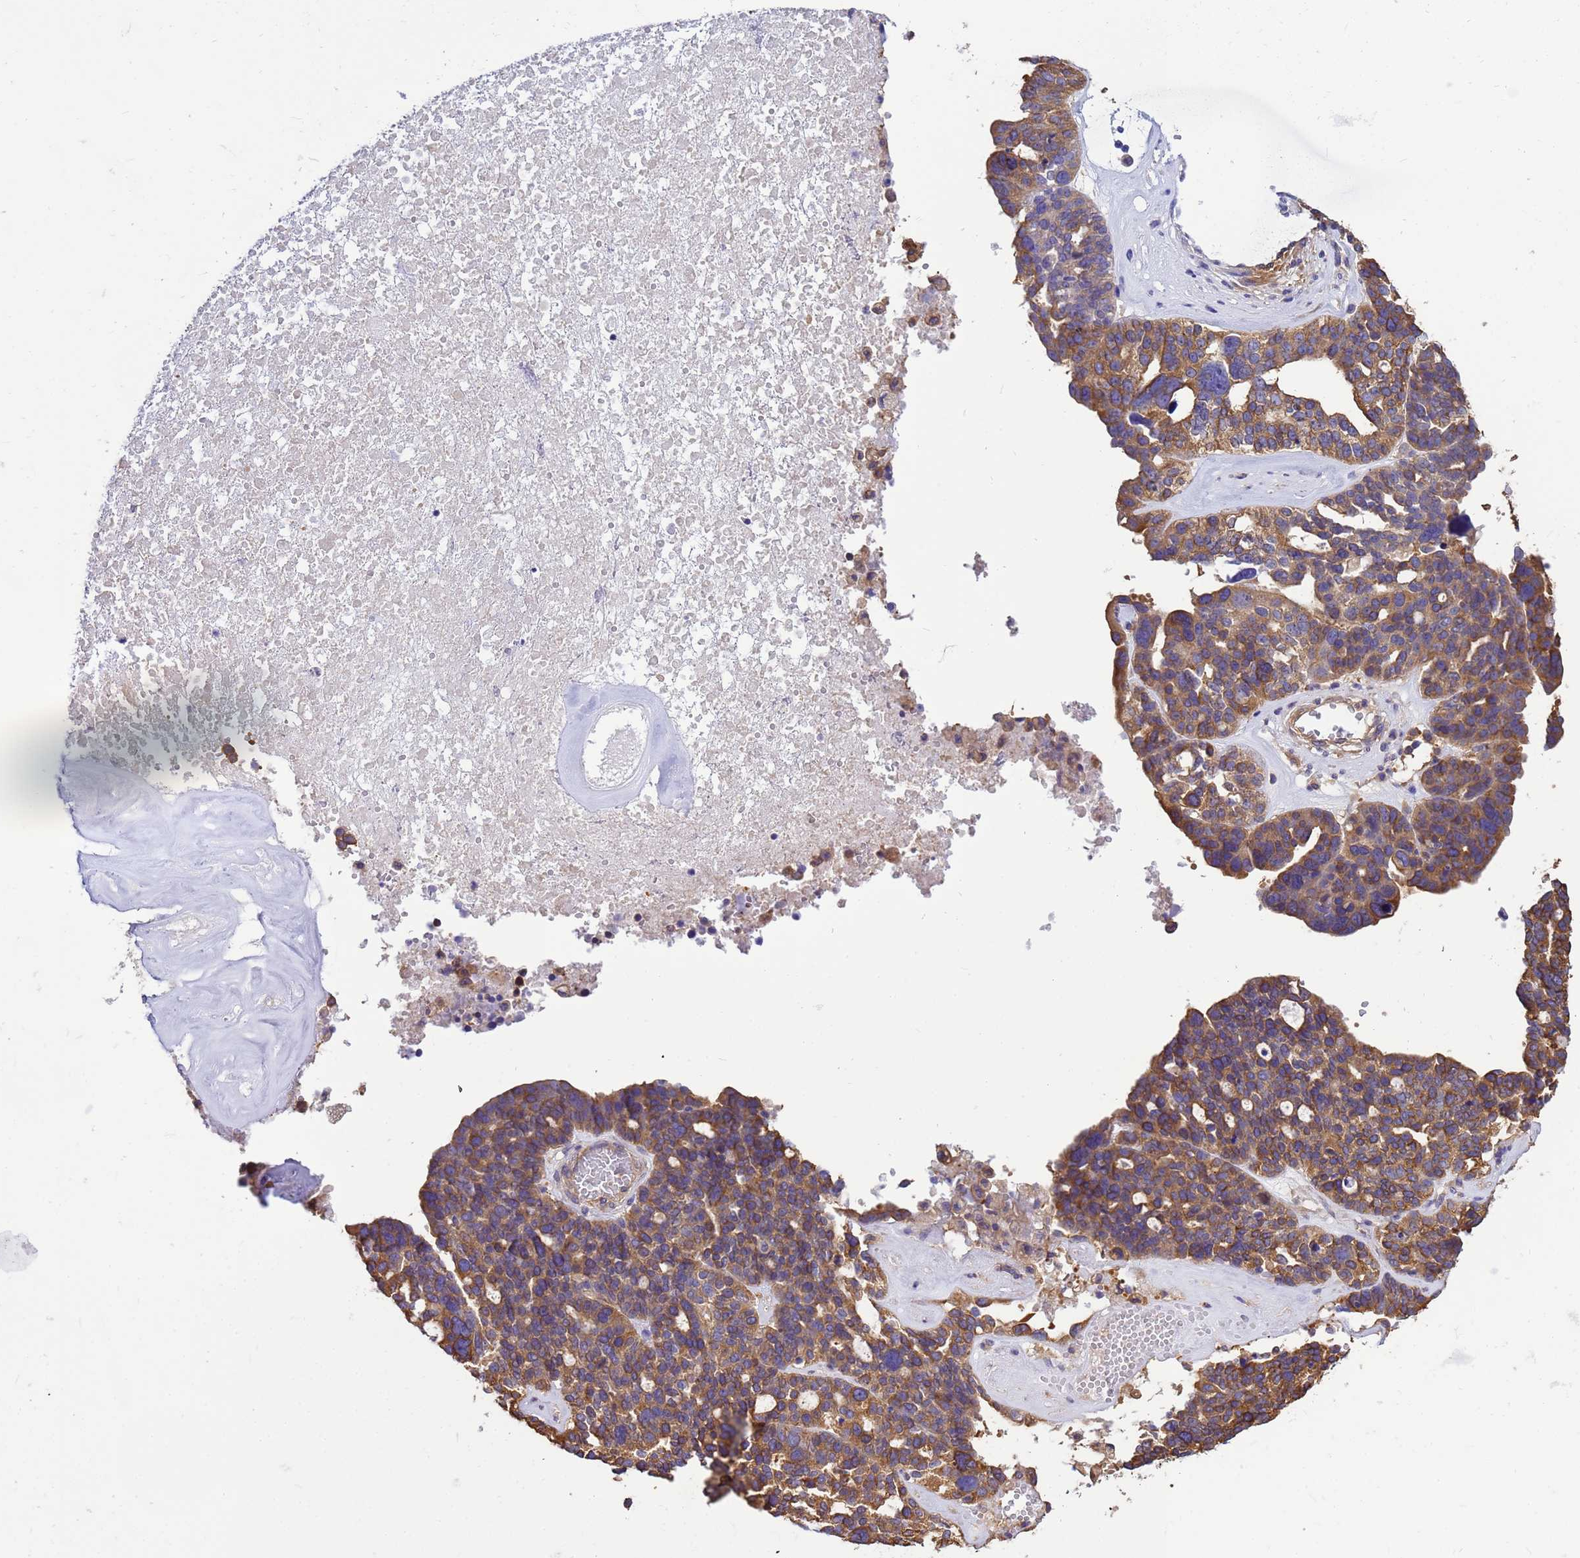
{"staining": {"intensity": "moderate", "quantity": ">75%", "location": "cytoplasmic/membranous"}, "tissue": "ovarian cancer", "cell_type": "Tumor cells", "image_type": "cancer", "snomed": [{"axis": "morphology", "description": "Cystadenocarcinoma, serous, NOS"}, {"axis": "topography", "description": "Ovary"}], "caption": "Ovarian cancer (serous cystadenocarcinoma) tissue displays moderate cytoplasmic/membranous staining in about >75% of tumor cells", "gene": "TUBB1", "patient": {"sex": "female", "age": 59}}